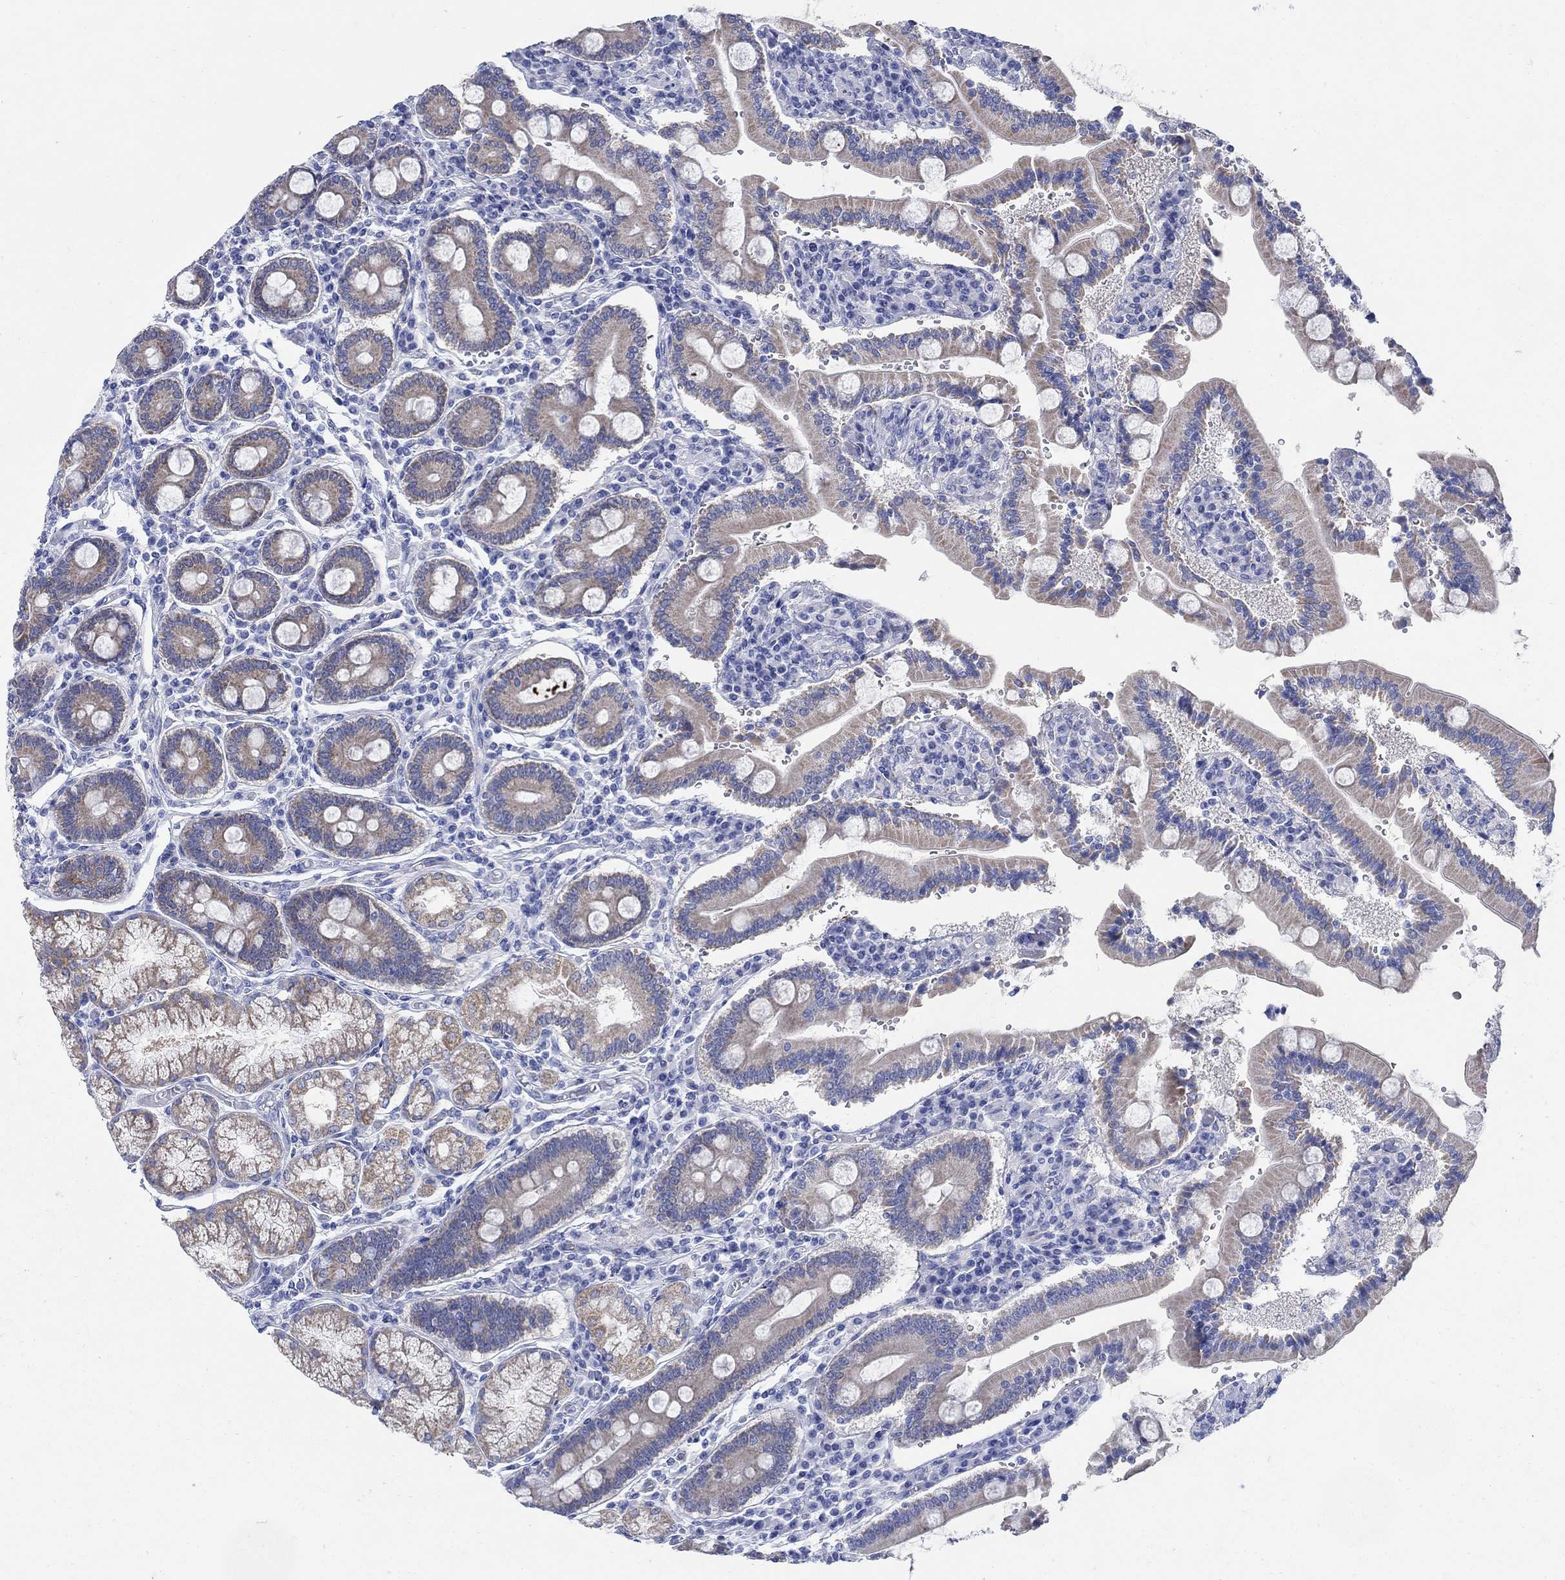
{"staining": {"intensity": "weak", "quantity": "25%-75%", "location": "cytoplasmic/membranous"}, "tissue": "duodenum", "cell_type": "Glandular cells", "image_type": "normal", "snomed": [{"axis": "morphology", "description": "Normal tissue, NOS"}, {"axis": "topography", "description": "Duodenum"}], "caption": "A high-resolution micrograph shows immunohistochemistry staining of benign duodenum, which exhibits weak cytoplasmic/membranous positivity in about 25%-75% of glandular cells.", "gene": "ZDHHC14", "patient": {"sex": "female", "age": 62}}